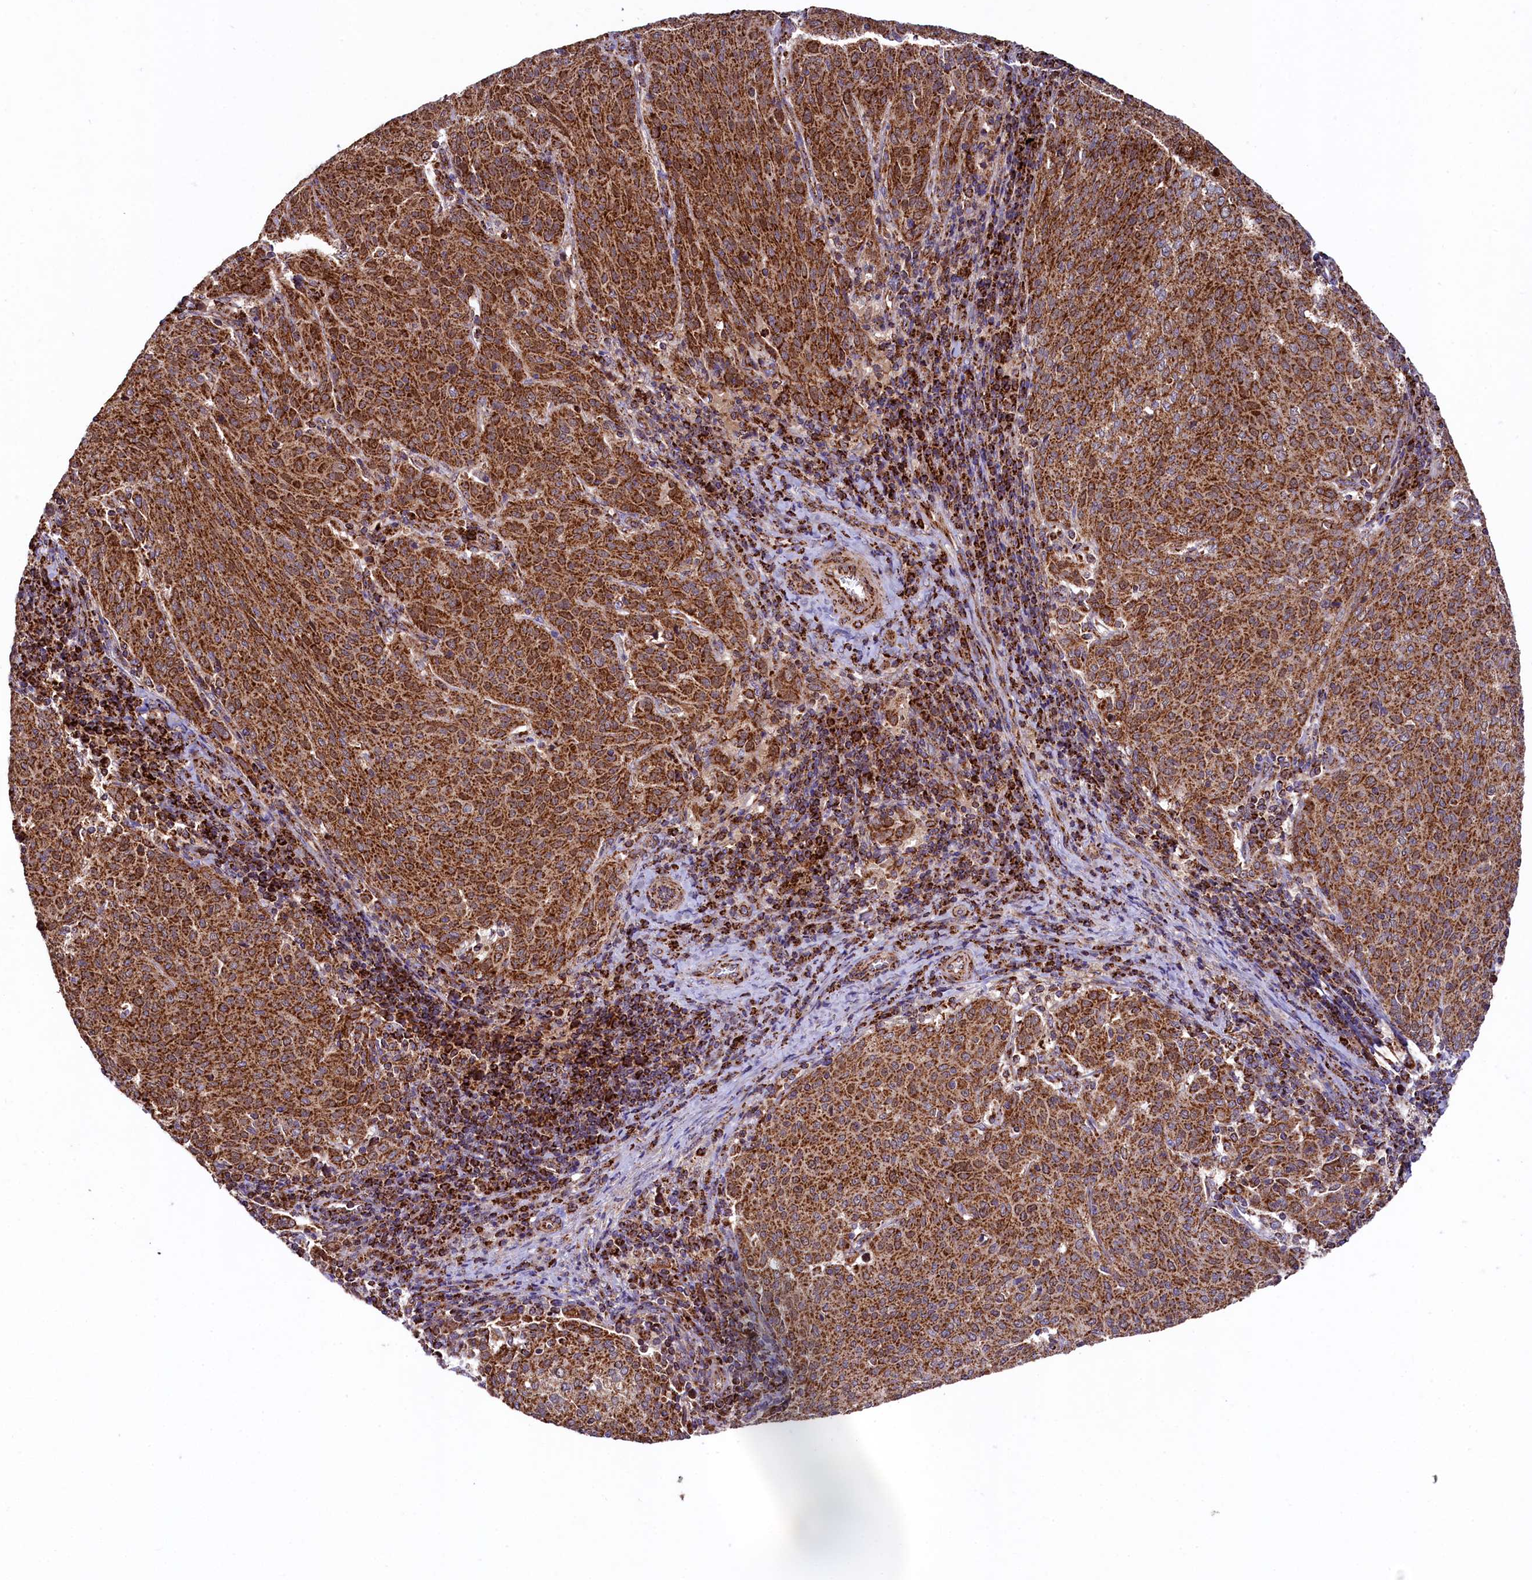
{"staining": {"intensity": "strong", "quantity": ">75%", "location": "cytoplasmic/membranous"}, "tissue": "cervical cancer", "cell_type": "Tumor cells", "image_type": "cancer", "snomed": [{"axis": "morphology", "description": "Squamous cell carcinoma, NOS"}, {"axis": "topography", "description": "Cervix"}], "caption": "Protein expression analysis of cervical cancer displays strong cytoplasmic/membranous staining in about >75% of tumor cells. (Brightfield microscopy of DAB IHC at high magnification).", "gene": "CLYBL", "patient": {"sex": "female", "age": 46}}